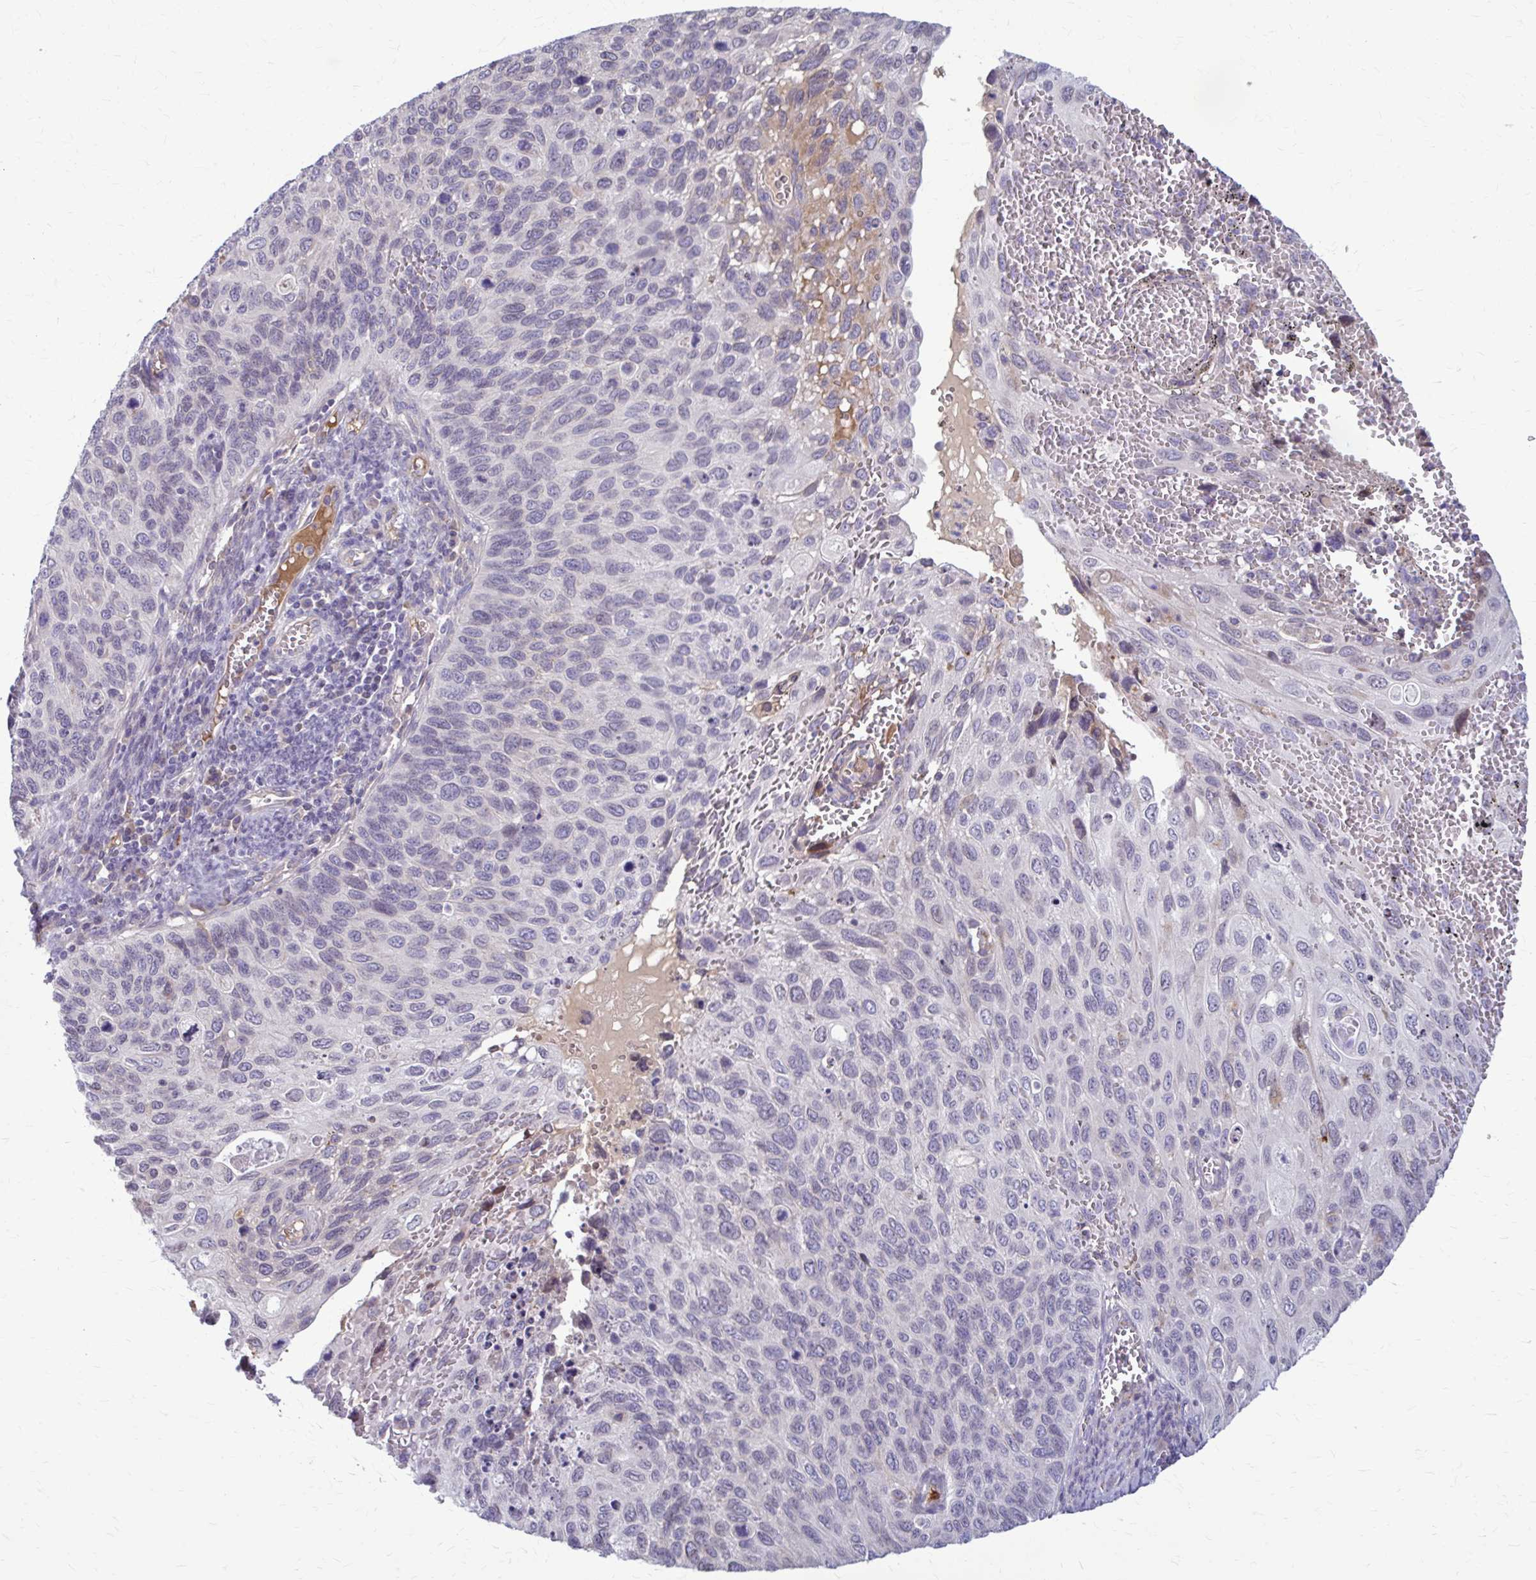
{"staining": {"intensity": "negative", "quantity": "none", "location": "none"}, "tissue": "cervical cancer", "cell_type": "Tumor cells", "image_type": "cancer", "snomed": [{"axis": "morphology", "description": "Squamous cell carcinoma, NOS"}, {"axis": "topography", "description": "Cervix"}], "caption": "This is a micrograph of immunohistochemistry staining of cervical squamous cell carcinoma, which shows no staining in tumor cells.", "gene": "MCRIP2", "patient": {"sex": "female", "age": 70}}